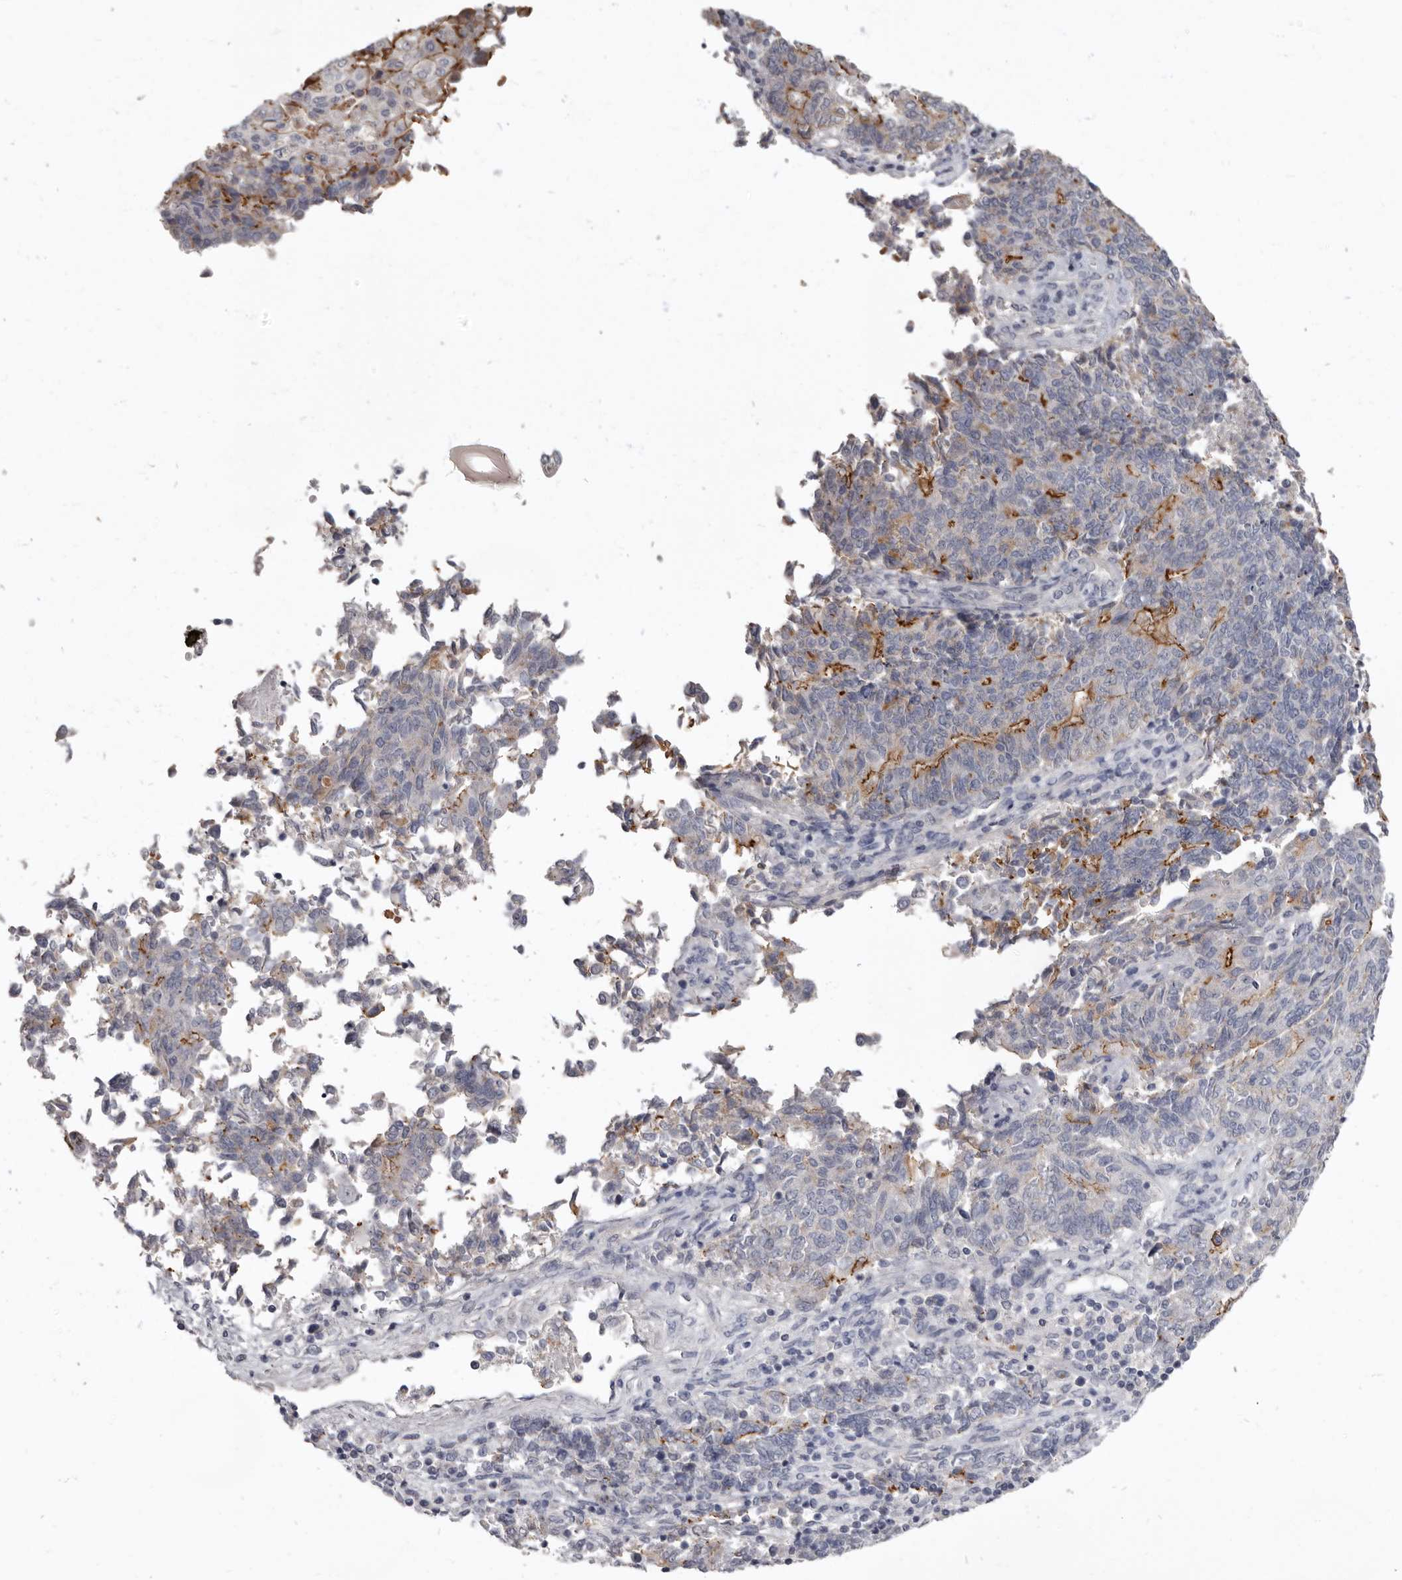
{"staining": {"intensity": "moderate", "quantity": "<25%", "location": "cytoplasmic/membranous"}, "tissue": "endometrial cancer", "cell_type": "Tumor cells", "image_type": "cancer", "snomed": [{"axis": "morphology", "description": "Adenocarcinoma, NOS"}, {"axis": "topography", "description": "Endometrium"}], "caption": "Tumor cells exhibit moderate cytoplasmic/membranous expression in about <25% of cells in endometrial adenocarcinoma.", "gene": "CGN", "patient": {"sex": "female", "age": 80}}